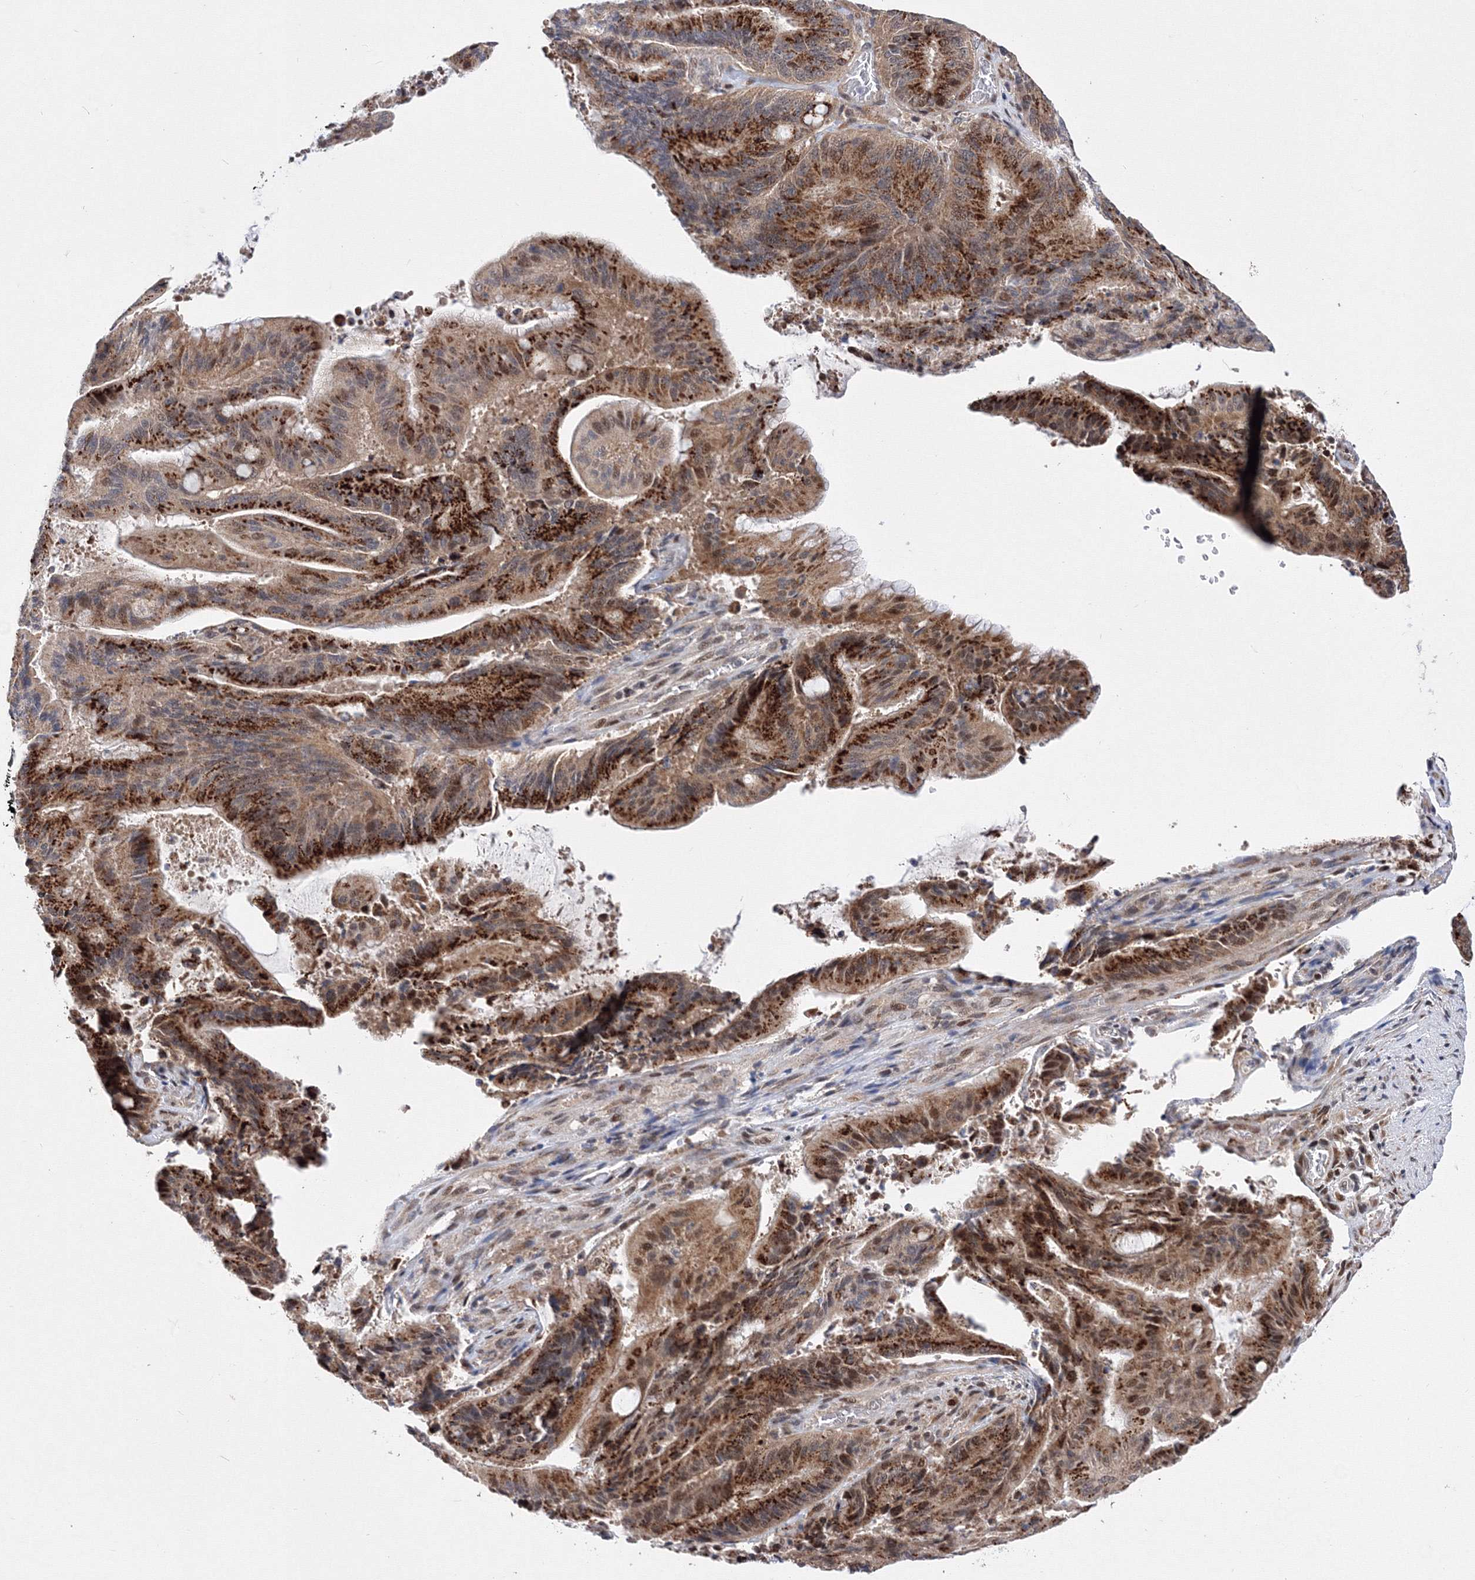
{"staining": {"intensity": "strong", "quantity": ">75%", "location": "cytoplasmic/membranous,nuclear"}, "tissue": "liver cancer", "cell_type": "Tumor cells", "image_type": "cancer", "snomed": [{"axis": "morphology", "description": "Normal tissue, NOS"}, {"axis": "morphology", "description": "Cholangiocarcinoma"}, {"axis": "topography", "description": "Liver"}, {"axis": "topography", "description": "Peripheral nerve tissue"}], "caption": "Human liver cholangiocarcinoma stained for a protein (brown) exhibits strong cytoplasmic/membranous and nuclear positive positivity in approximately >75% of tumor cells.", "gene": "GPN1", "patient": {"sex": "female", "age": 73}}